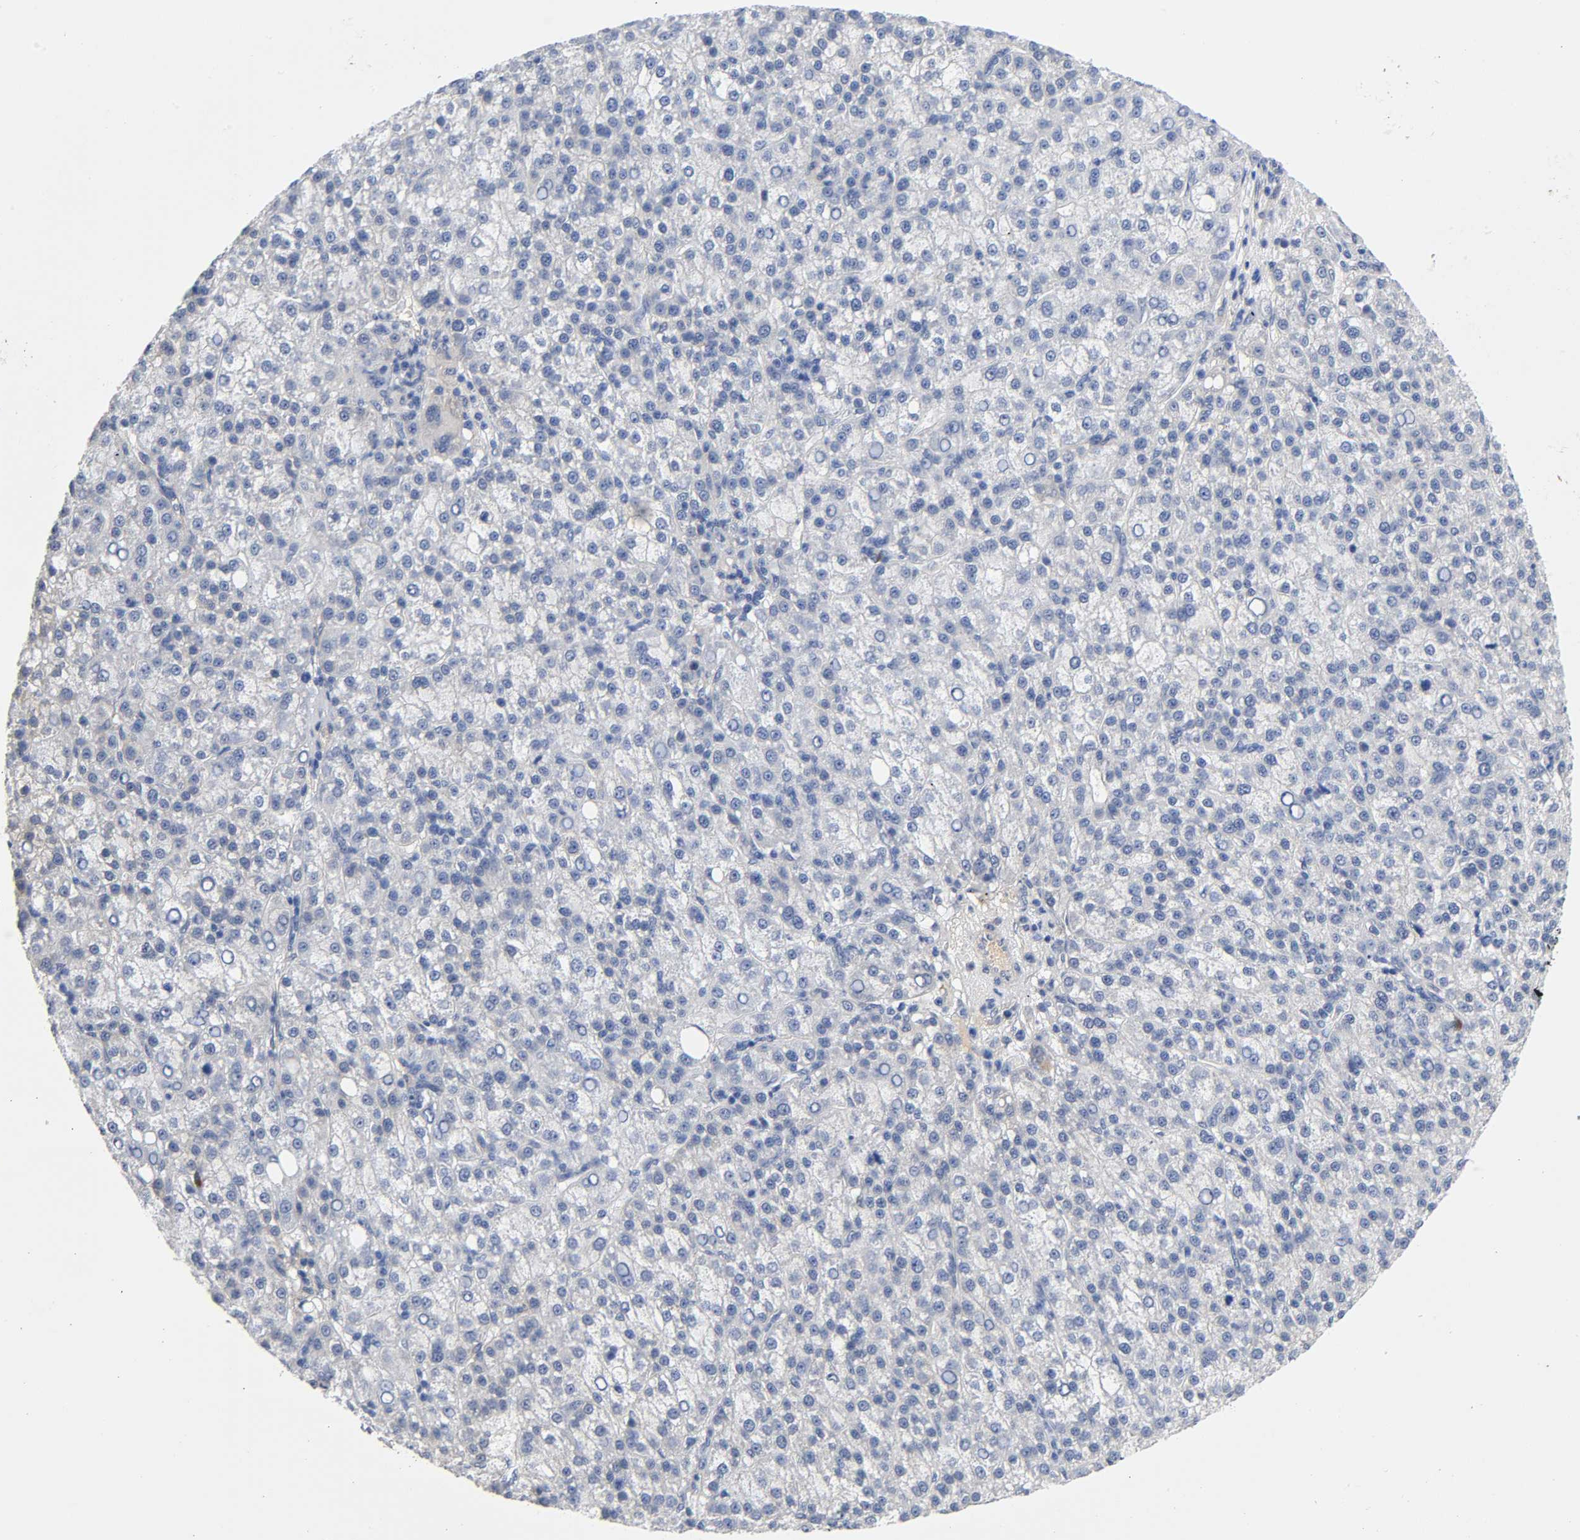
{"staining": {"intensity": "negative", "quantity": "none", "location": "none"}, "tissue": "liver cancer", "cell_type": "Tumor cells", "image_type": "cancer", "snomed": [{"axis": "morphology", "description": "Carcinoma, Hepatocellular, NOS"}, {"axis": "topography", "description": "Liver"}], "caption": "There is no significant staining in tumor cells of hepatocellular carcinoma (liver). Nuclei are stained in blue.", "gene": "TNC", "patient": {"sex": "female", "age": 58}}